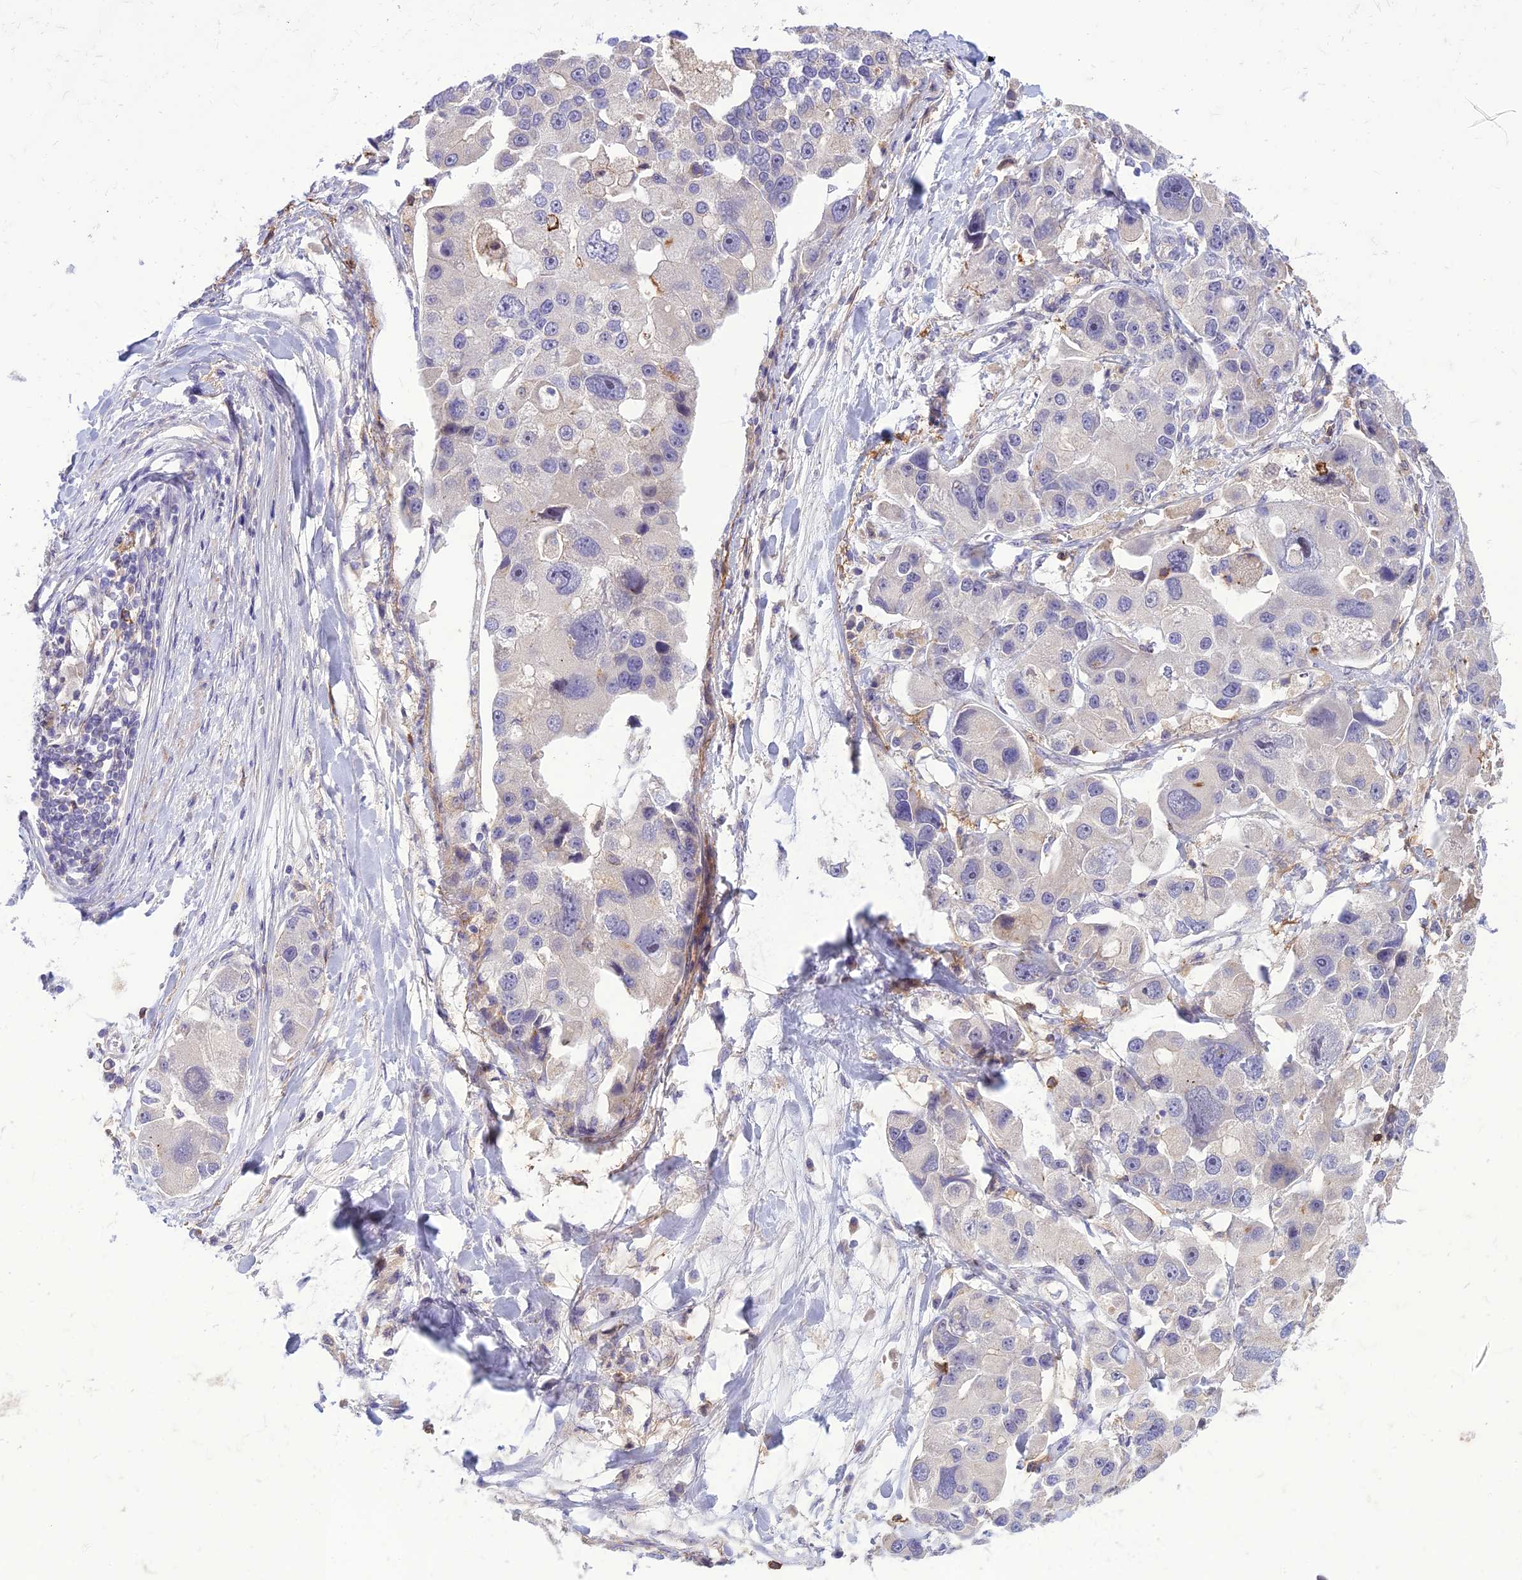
{"staining": {"intensity": "negative", "quantity": "none", "location": "none"}, "tissue": "lung cancer", "cell_type": "Tumor cells", "image_type": "cancer", "snomed": [{"axis": "morphology", "description": "Adenocarcinoma, NOS"}, {"axis": "topography", "description": "Lung"}], "caption": "The photomicrograph demonstrates no significant positivity in tumor cells of adenocarcinoma (lung). (DAB immunohistochemistry, high magnification).", "gene": "ITGAE", "patient": {"sex": "female", "age": 54}}